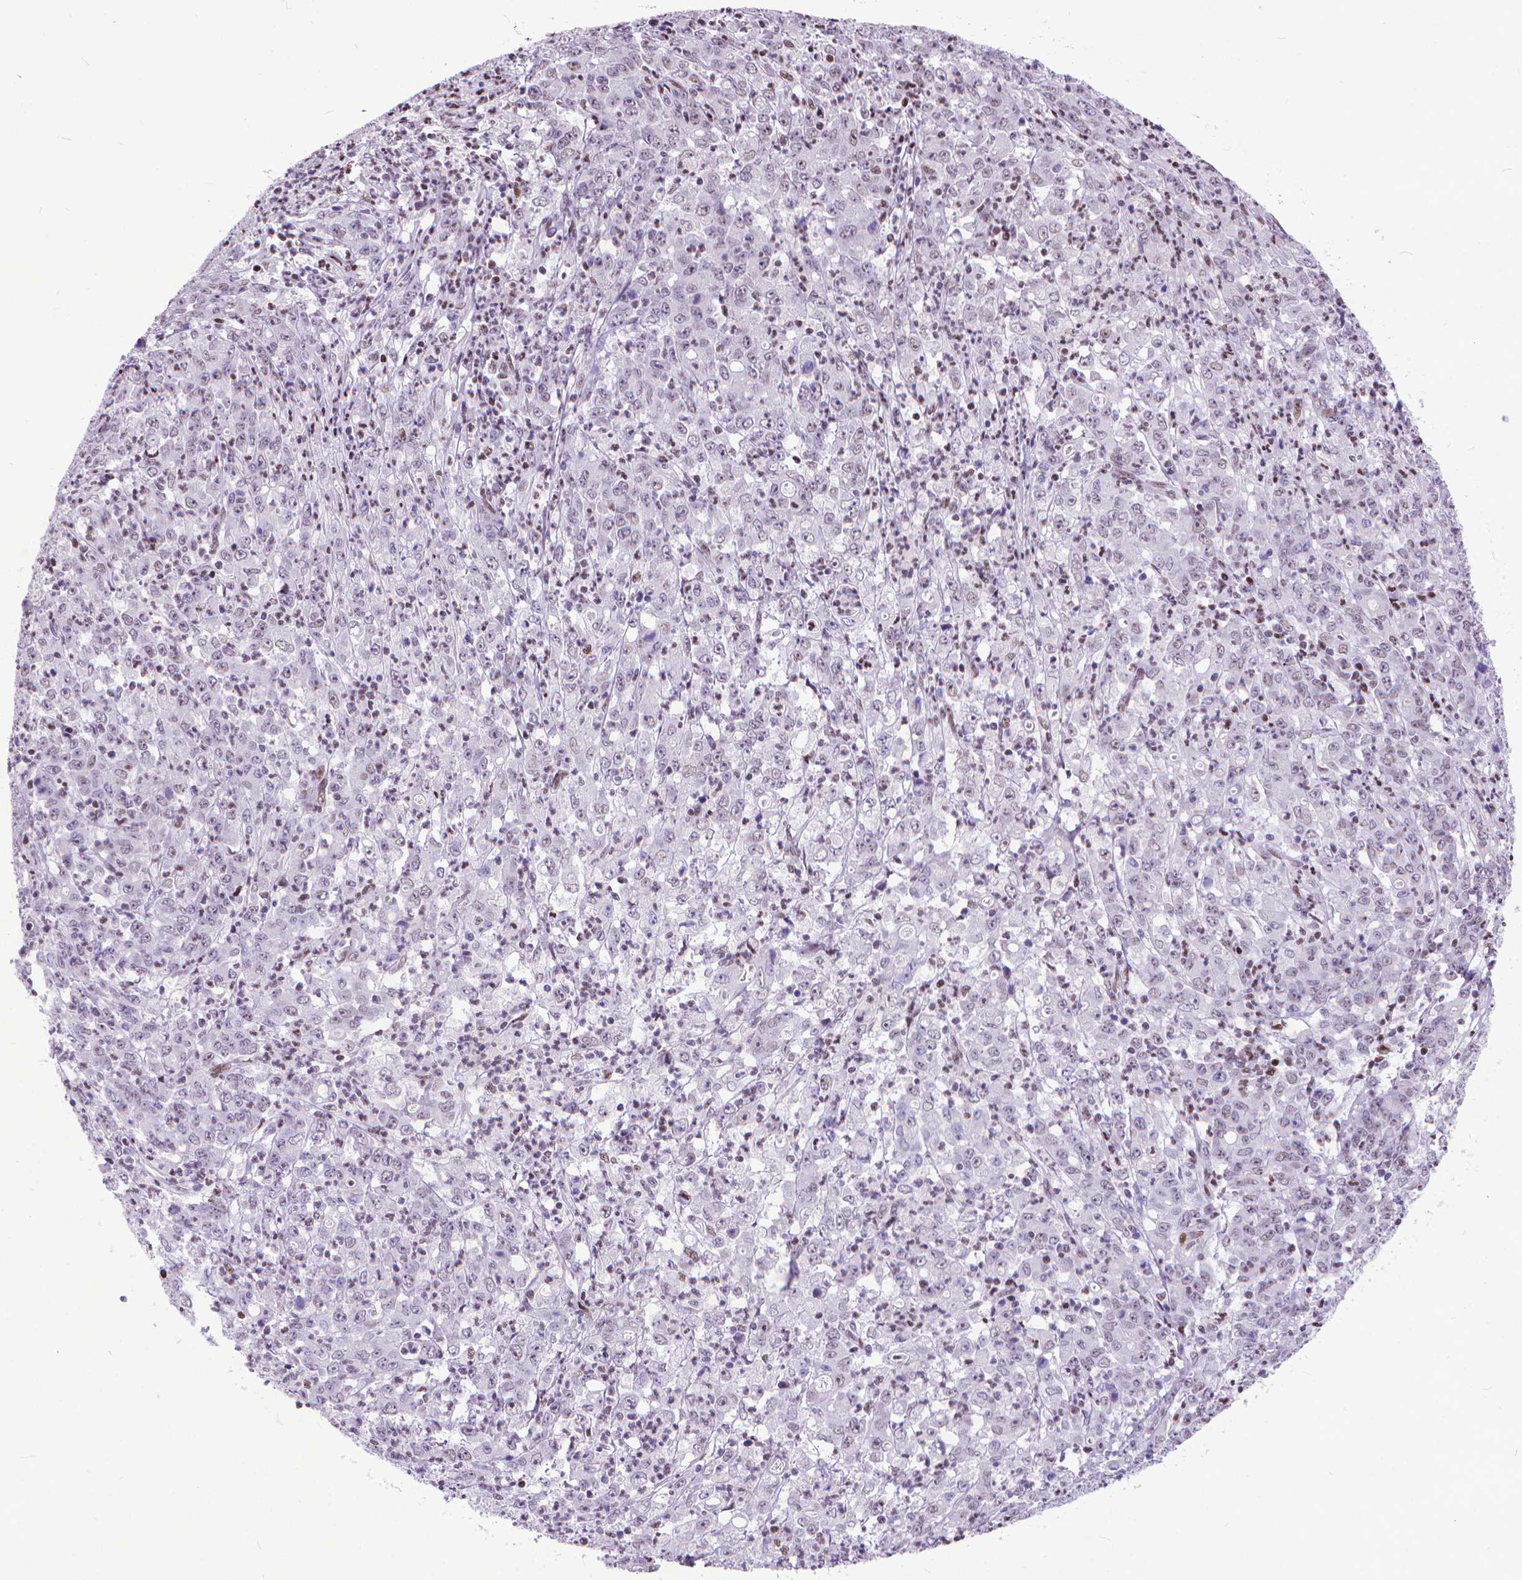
{"staining": {"intensity": "negative", "quantity": "none", "location": "none"}, "tissue": "stomach cancer", "cell_type": "Tumor cells", "image_type": "cancer", "snomed": [{"axis": "morphology", "description": "Adenocarcinoma, NOS"}, {"axis": "topography", "description": "Stomach, lower"}], "caption": "Tumor cells are negative for brown protein staining in stomach cancer. (Stains: DAB immunohistochemistry with hematoxylin counter stain, Microscopy: brightfield microscopy at high magnification).", "gene": "POLE4", "patient": {"sex": "female", "age": 71}}